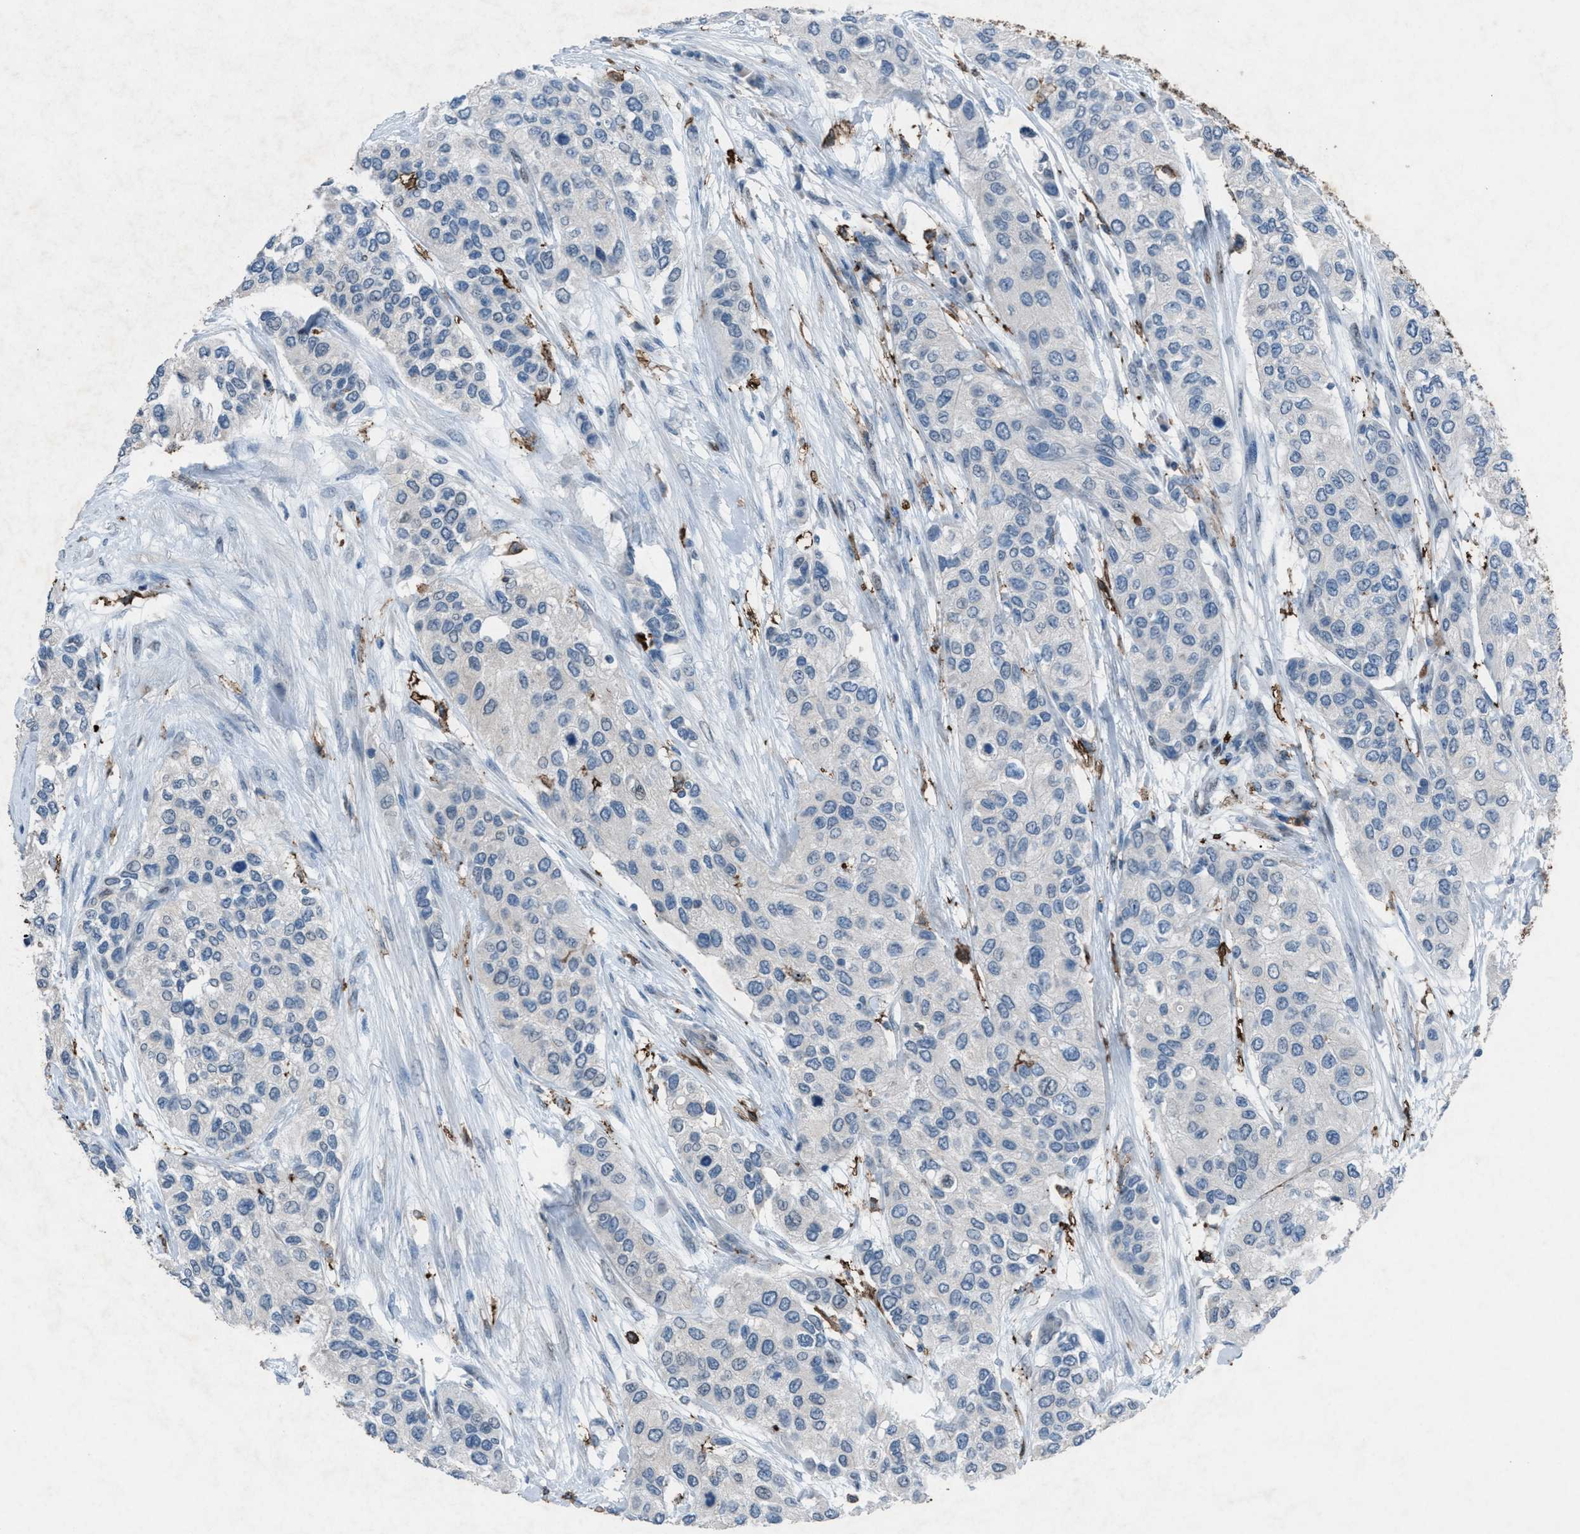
{"staining": {"intensity": "negative", "quantity": "none", "location": "none"}, "tissue": "urothelial cancer", "cell_type": "Tumor cells", "image_type": "cancer", "snomed": [{"axis": "morphology", "description": "Urothelial carcinoma, High grade"}, {"axis": "topography", "description": "Urinary bladder"}], "caption": "Tumor cells are negative for protein expression in human urothelial cancer.", "gene": "FCER1G", "patient": {"sex": "female", "age": 56}}